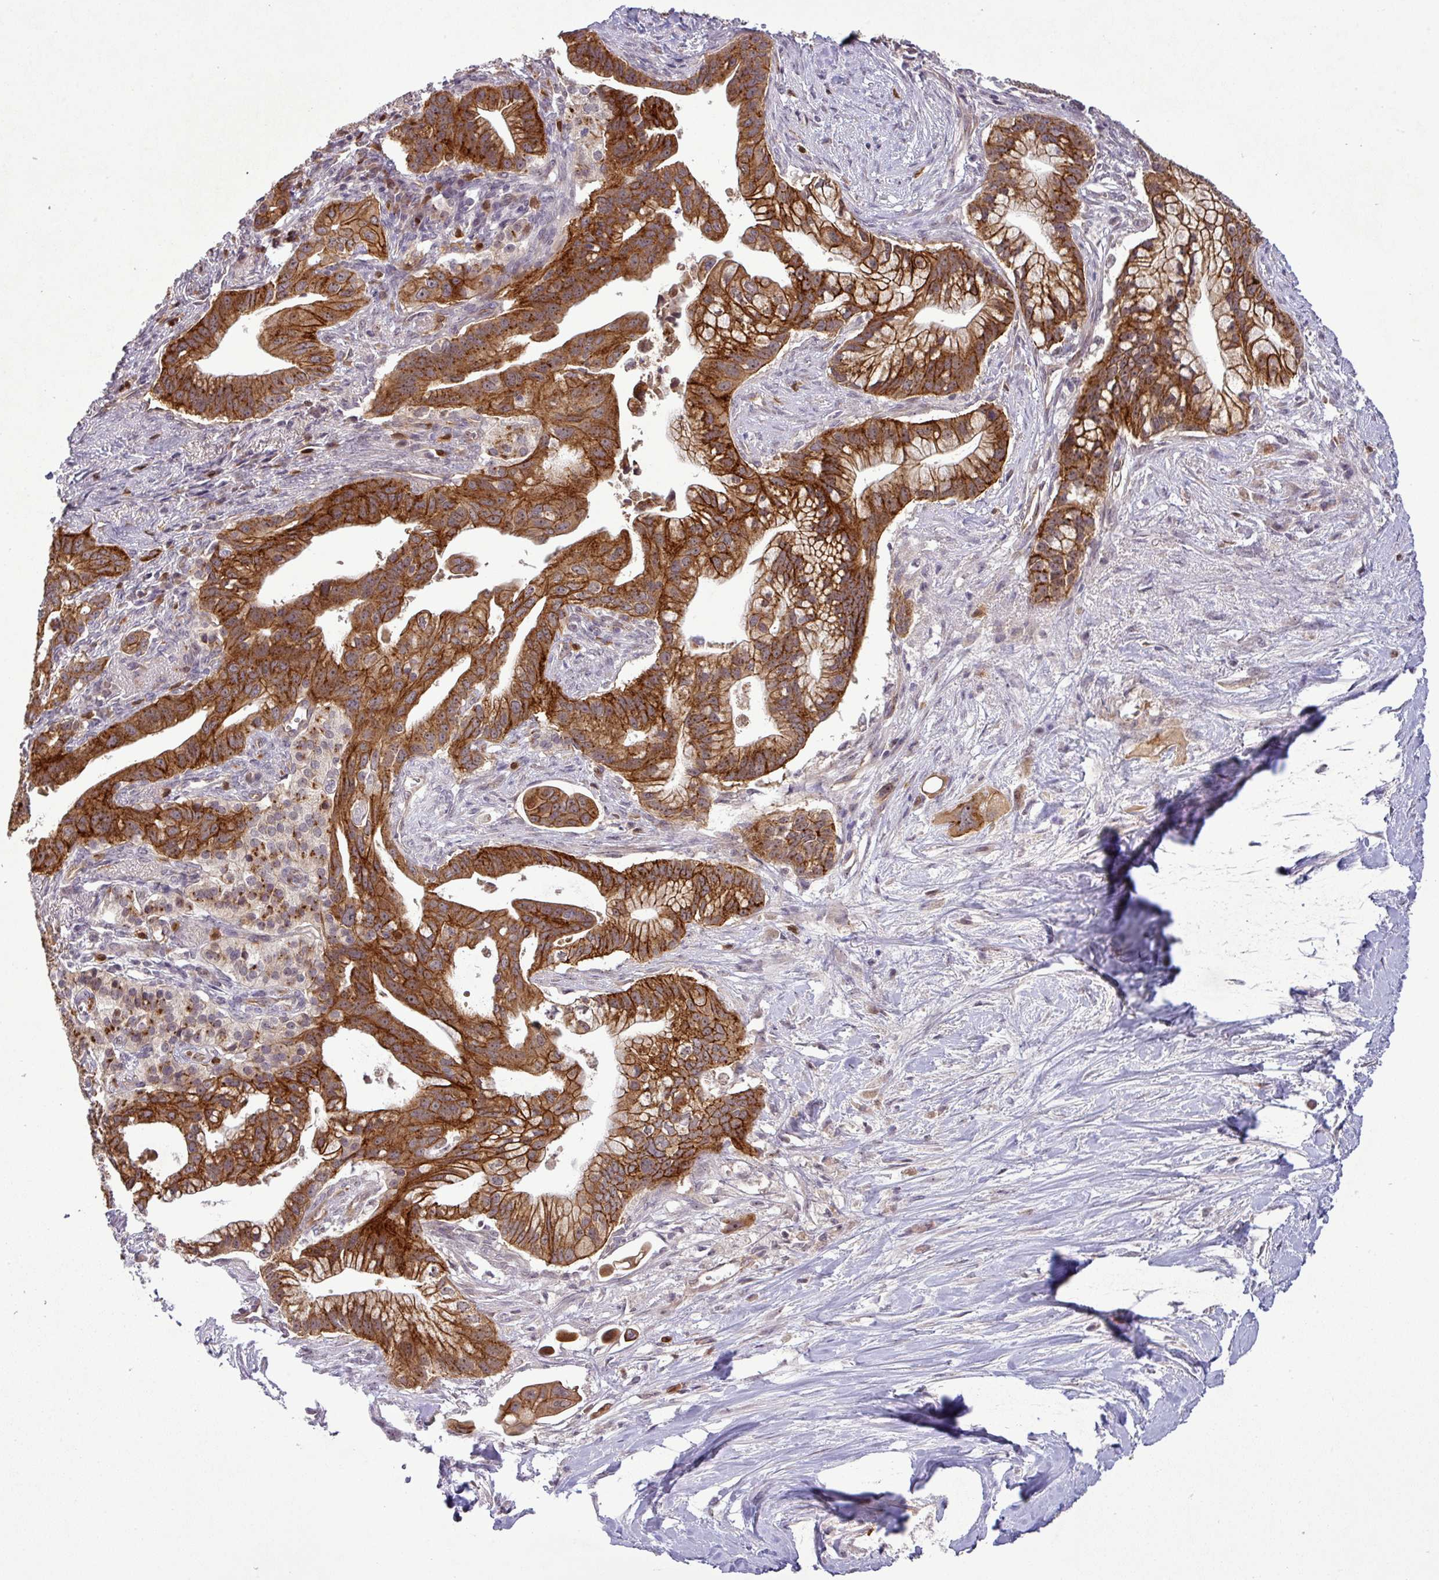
{"staining": {"intensity": "strong", "quantity": ">75%", "location": "cytoplasmic/membranous,nuclear"}, "tissue": "pancreatic cancer", "cell_type": "Tumor cells", "image_type": "cancer", "snomed": [{"axis": "morphology", "description": "Adenocarcinoma, NOS"}, {"axis": "topography", "description": "Pancreas"}], "caption": "Tumor cells display high levels of strong cytoplasmic/membranous and nuclear staining in approximately >75% of cells in pancreatic adenocarcinoma.", "gene": "PCDH1", "patient": {"sex": "male", "age": 68}}